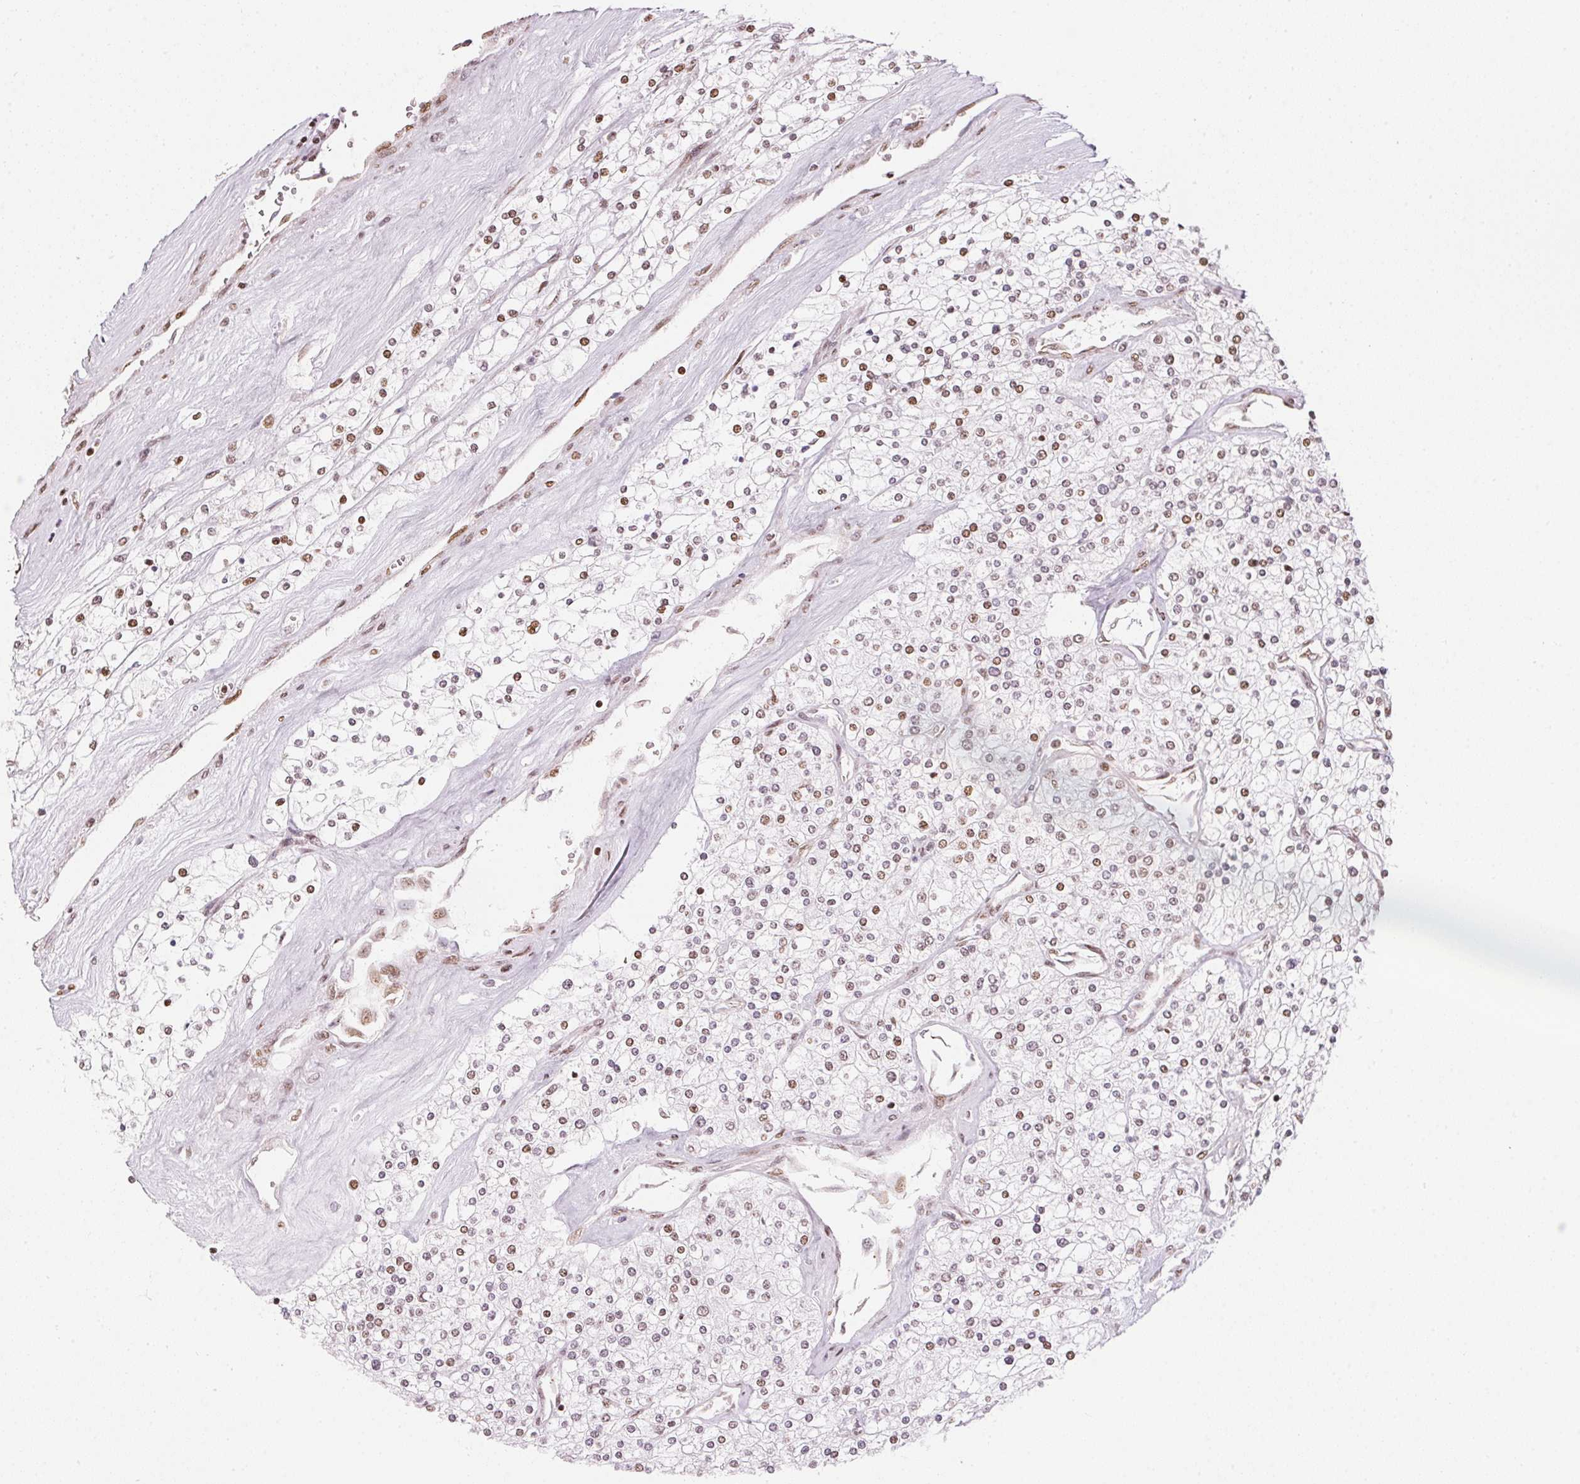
{"staining": {"intensity": "weak", "quantity": "<25%", "location": "nuclear"}, "tissue": "renal cancer", "cell_type": "Tumor cells", "image_type": "cancer", "snomed": [{"axis": "morphology", "description": "Adenocarcinoma, NOS"}, {"axis": "topography", "description": "Kidney"}], "caption": "Renal cancer (adenocarcinoma) stained for a protein using immunohistochemistry demonstrates no expression tumor cells.", "gene": "KAT6A", "patient": {"sex": "male", "age": 80}}